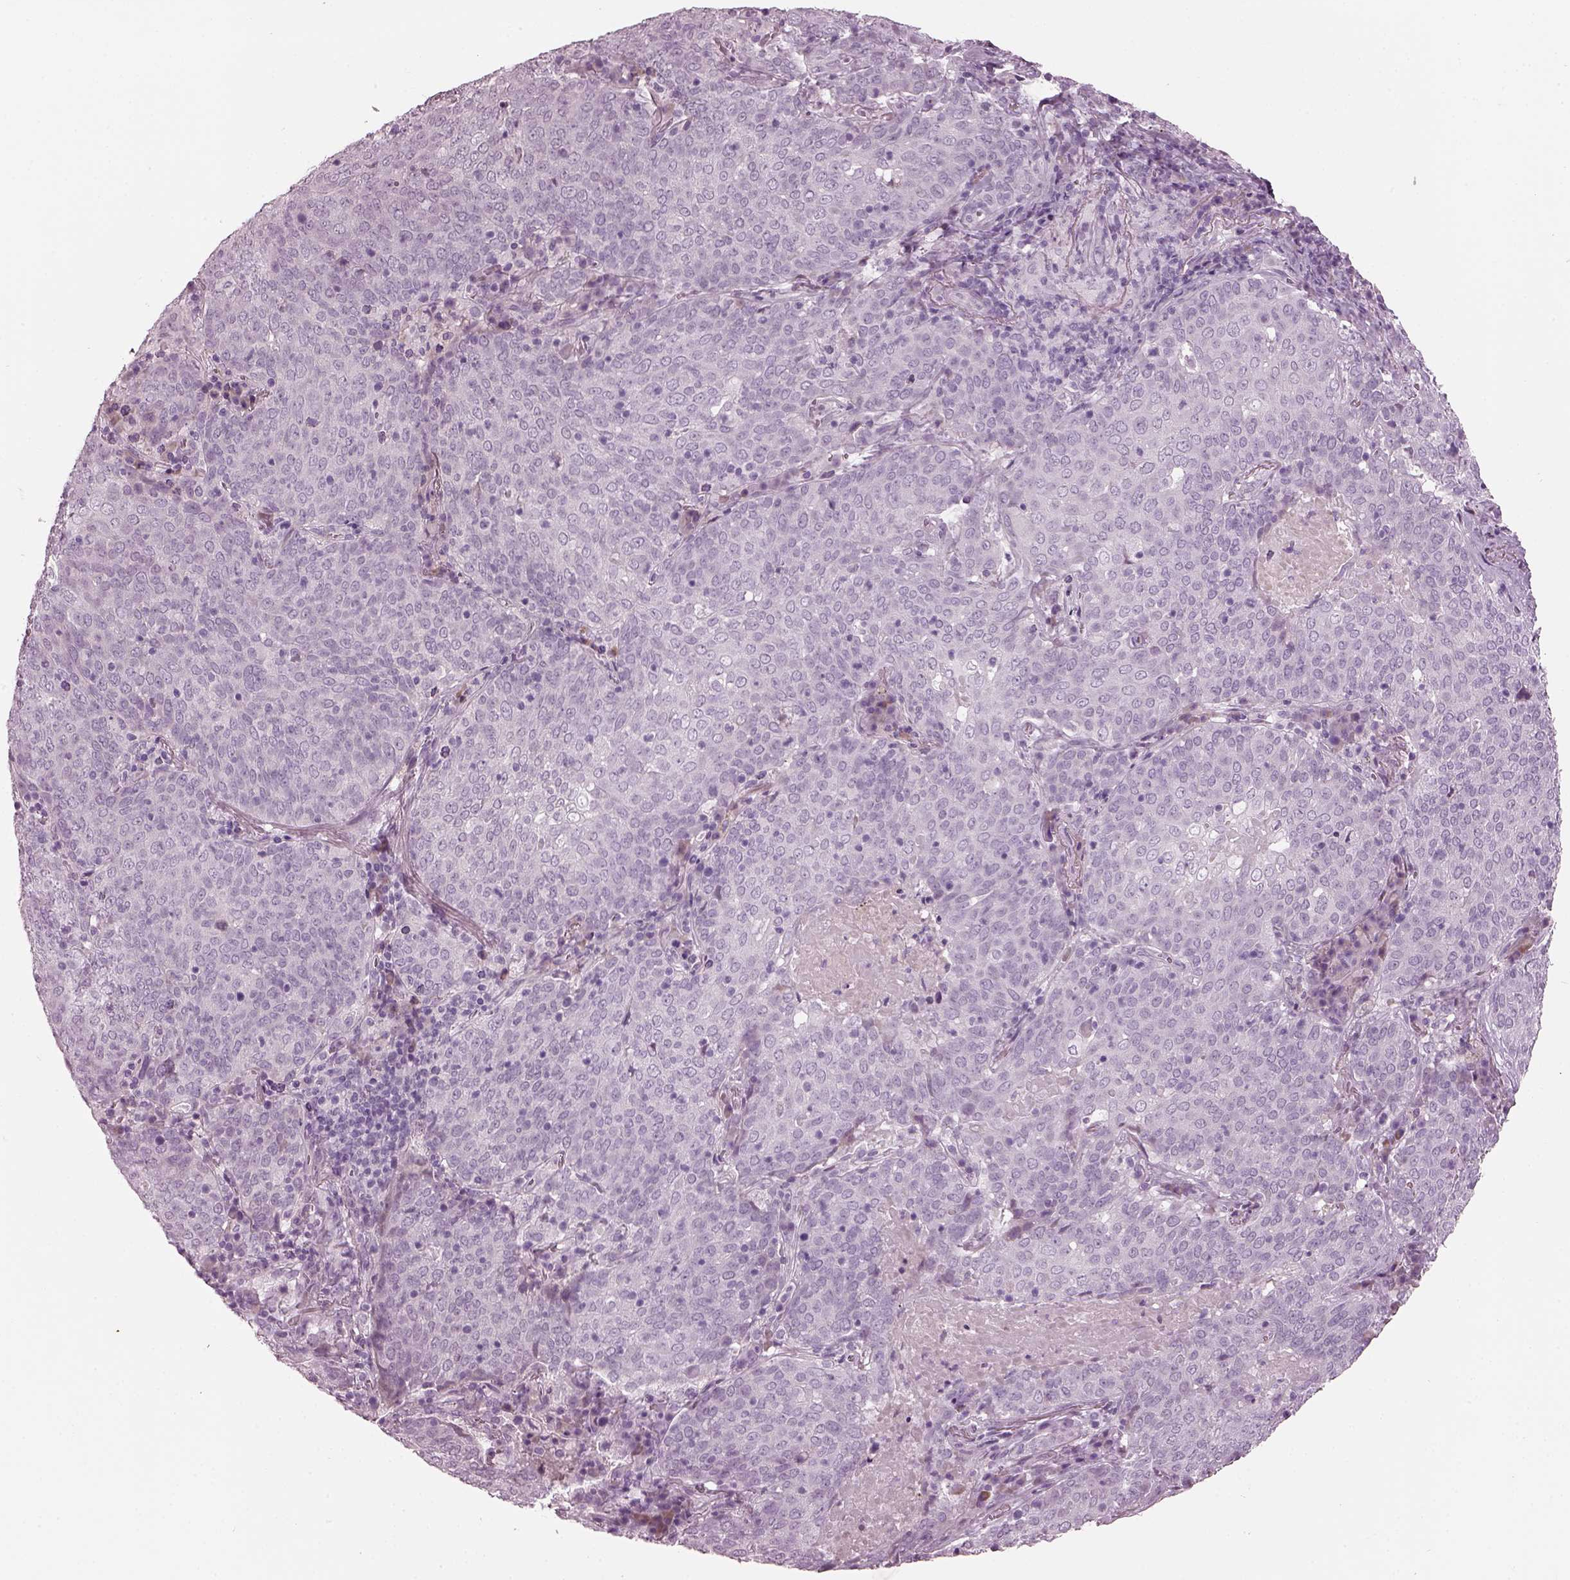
{"staining": {"intensity": "negative", "quantity": "none", "location": "none"}, "tissue": "lung cancer", "cell_type": "Tumor cells", "image_type": "cancer", "snomed": [{"axis": "morphology", "description": "Squamous cell carcinoma, NOS"}, {"axis": "topography", "description": "Lung"}], "caption": "An immunohistochemistry image of lung cancer (squamous cell carcinoma) is shown. There is no staining in tumor cells of lung cancer (squamous cell carcinoma).", "gene": "HYDIN", "patient": {"sex": "male", "age": 82}}